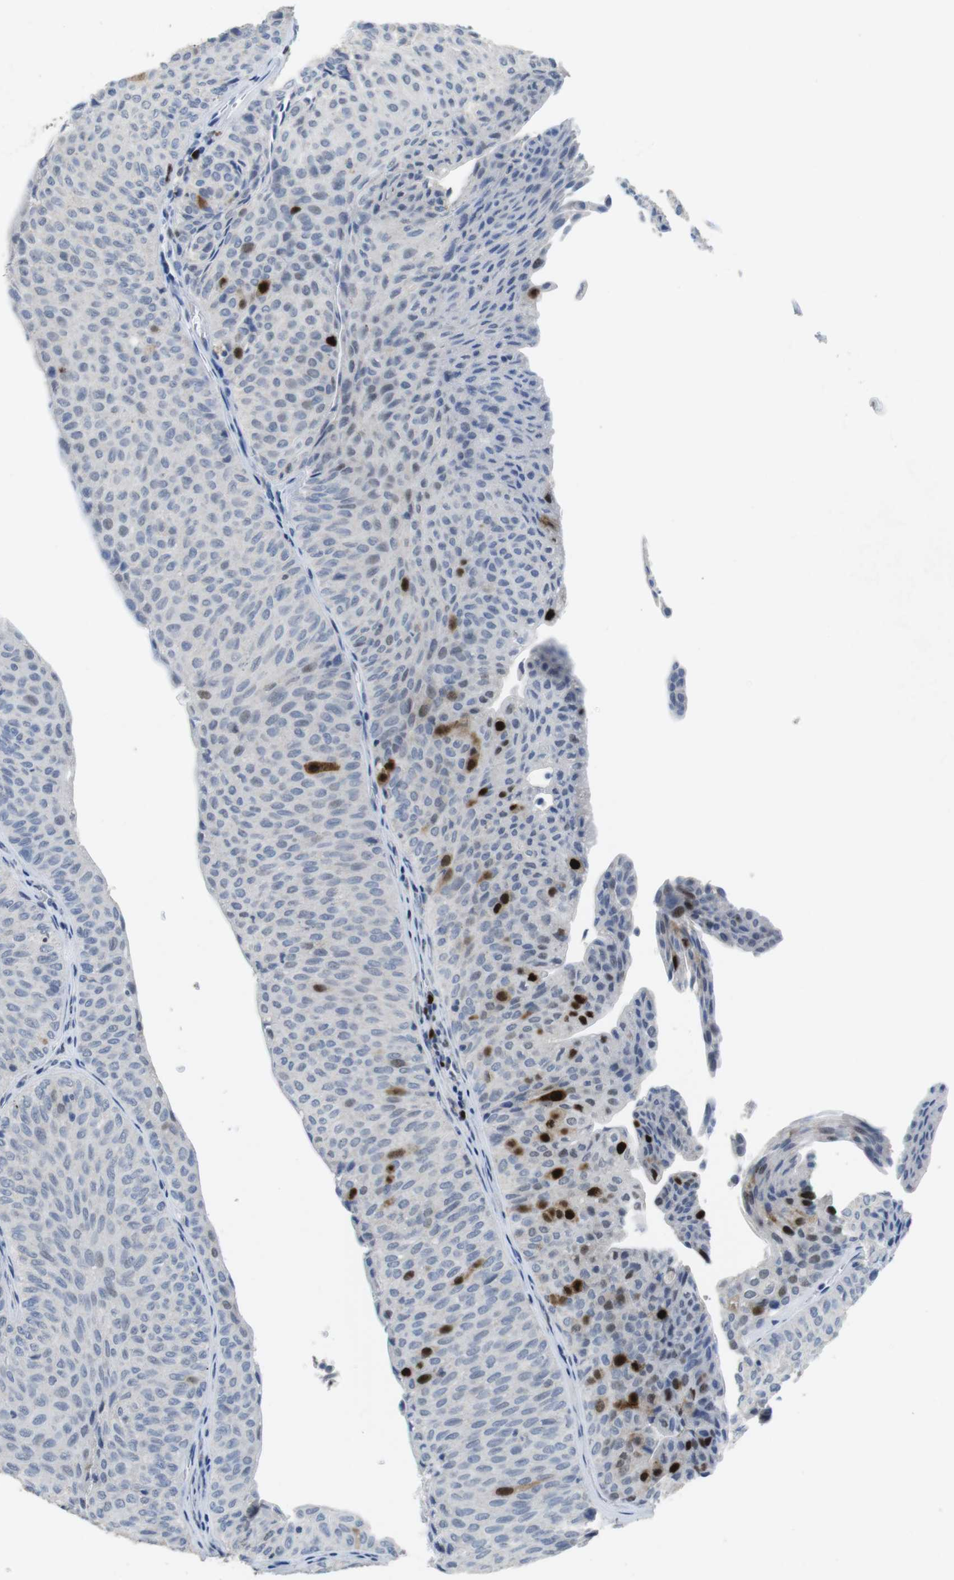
{"staining": {"intensity": "strong", "quantity": "<25%", "location": "nuclear"}, "tissue": "urothelial cancer", "cell_type": "Tumor cells", "image_type": "cancer", "snomed": [{"axis": "morphology", "description": "Urothelial carcinoma, Low grade"}, {"axis": "topography", "description": "Urinary bladder"}], "caption": "Immunohistochemical staining of human urothelial cancer displays strong nuclear protein staining in approximately <25% of tumor cells.", "gene": "KPNA2", "patient": {"sex": "male", "age": 78}}